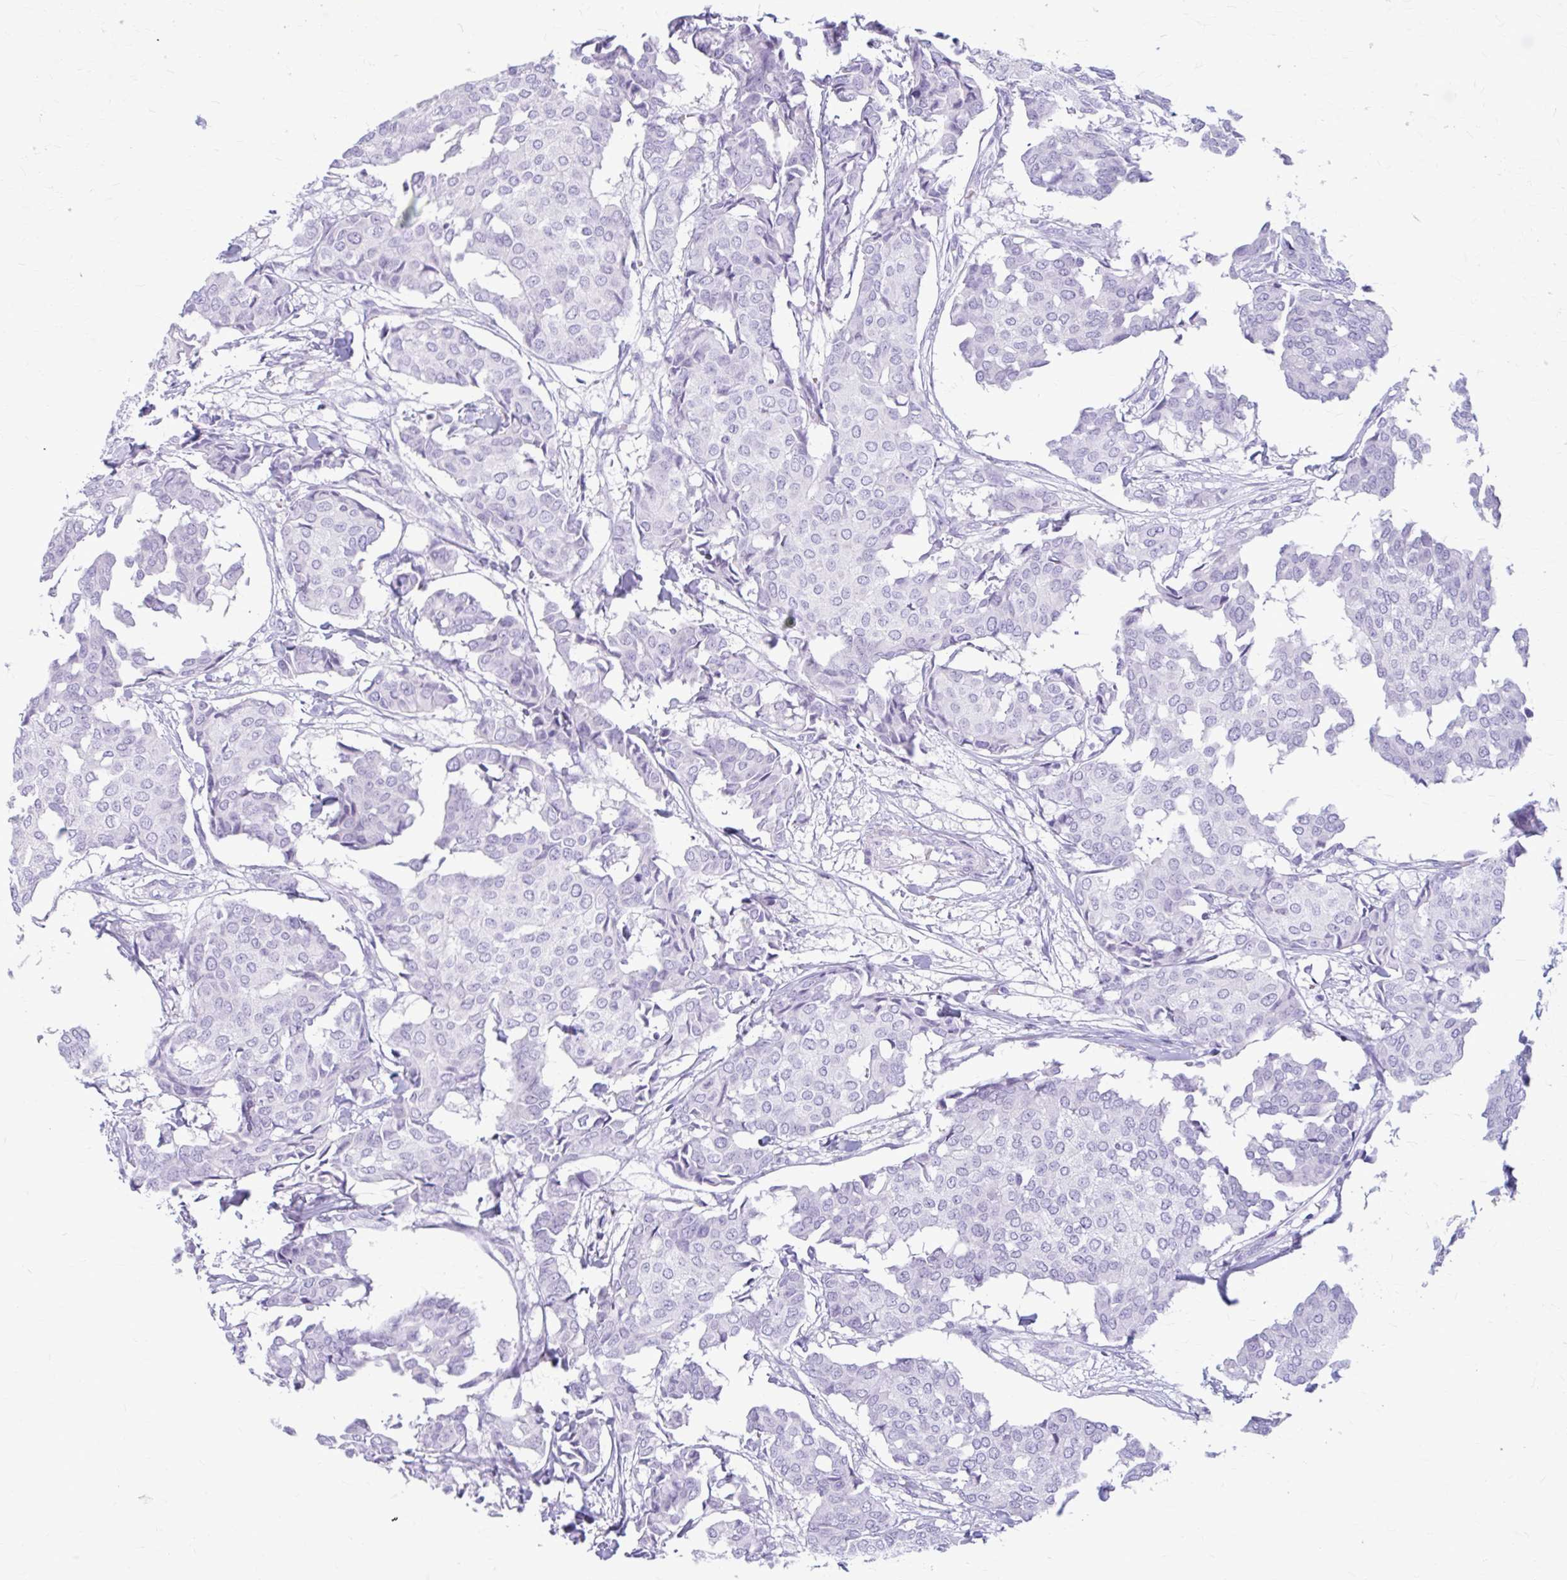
{"staining": {"intensity": "negative", "quantity": "none", "location": "none"}, "tissue": "breast cancer", "cell_type": "Tumor cells", "image_type": "cancer", "snomed": [{"axis": "morphology", "description": "Duct carcinoma"}, {"axis": "topography", "description": "Breast"}], "caption": "Image shows no protein positivity in tumor cells of breast cancer tissue.", "gene": "KLHDC7A", "patient": {"sex": "female", "age": 75}}